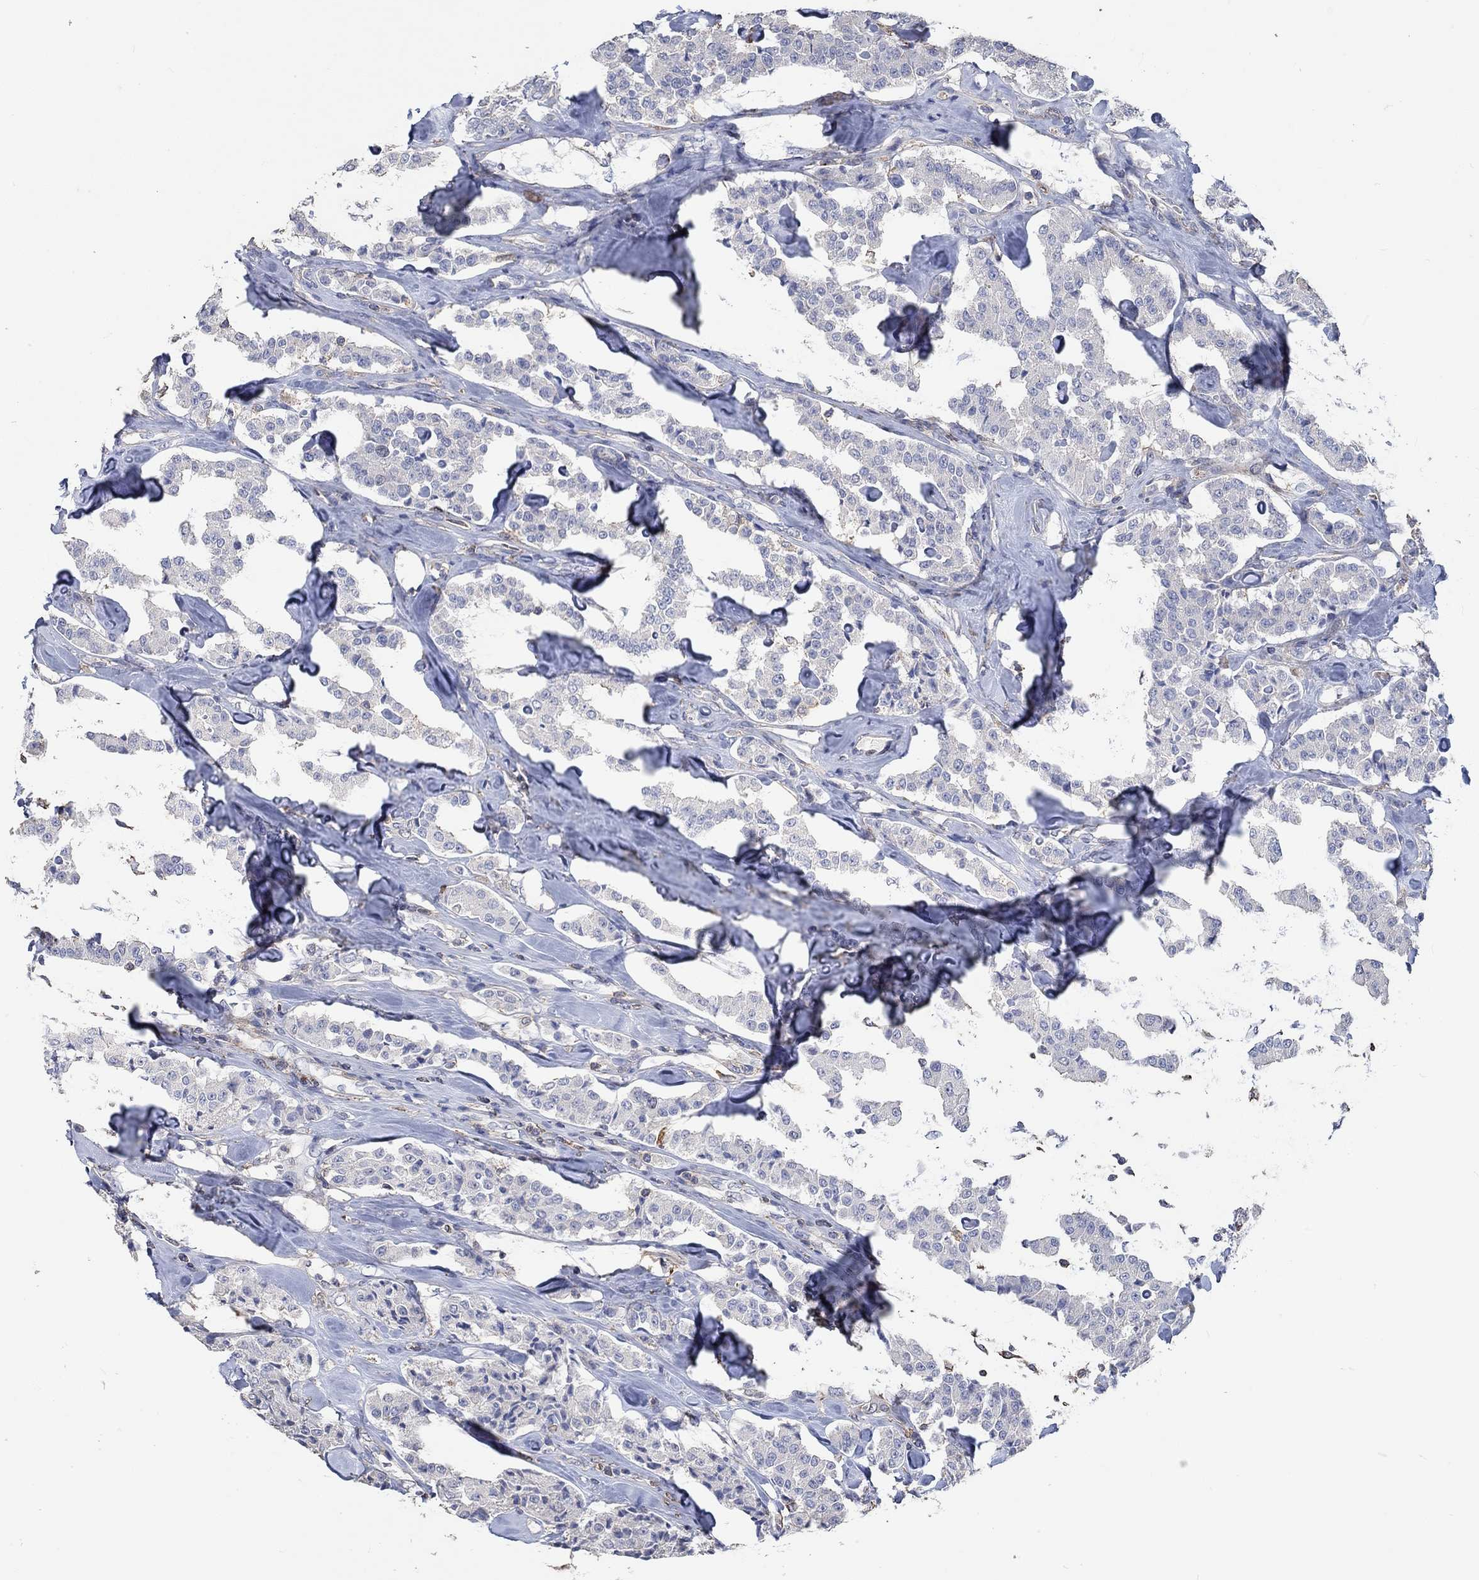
{"staining": {"intensity": "negative", "quantity": "none", "location": "none"}, "tissue": "carcinoid", "cell_type": "Tumor cells", "image_type": "cancer", "snomed": [{"axis": "morphology", "description": "Carcinoid, malignant, NOS"}, {"axis": "topography", "description": "Pancreas"}], "caption": "The photomicrograph demonstrates no significant staining in tumor cells of carcinoid.", "gene": "TNFAIP8L3", "patient": {"sex": "male", "age": 41}}